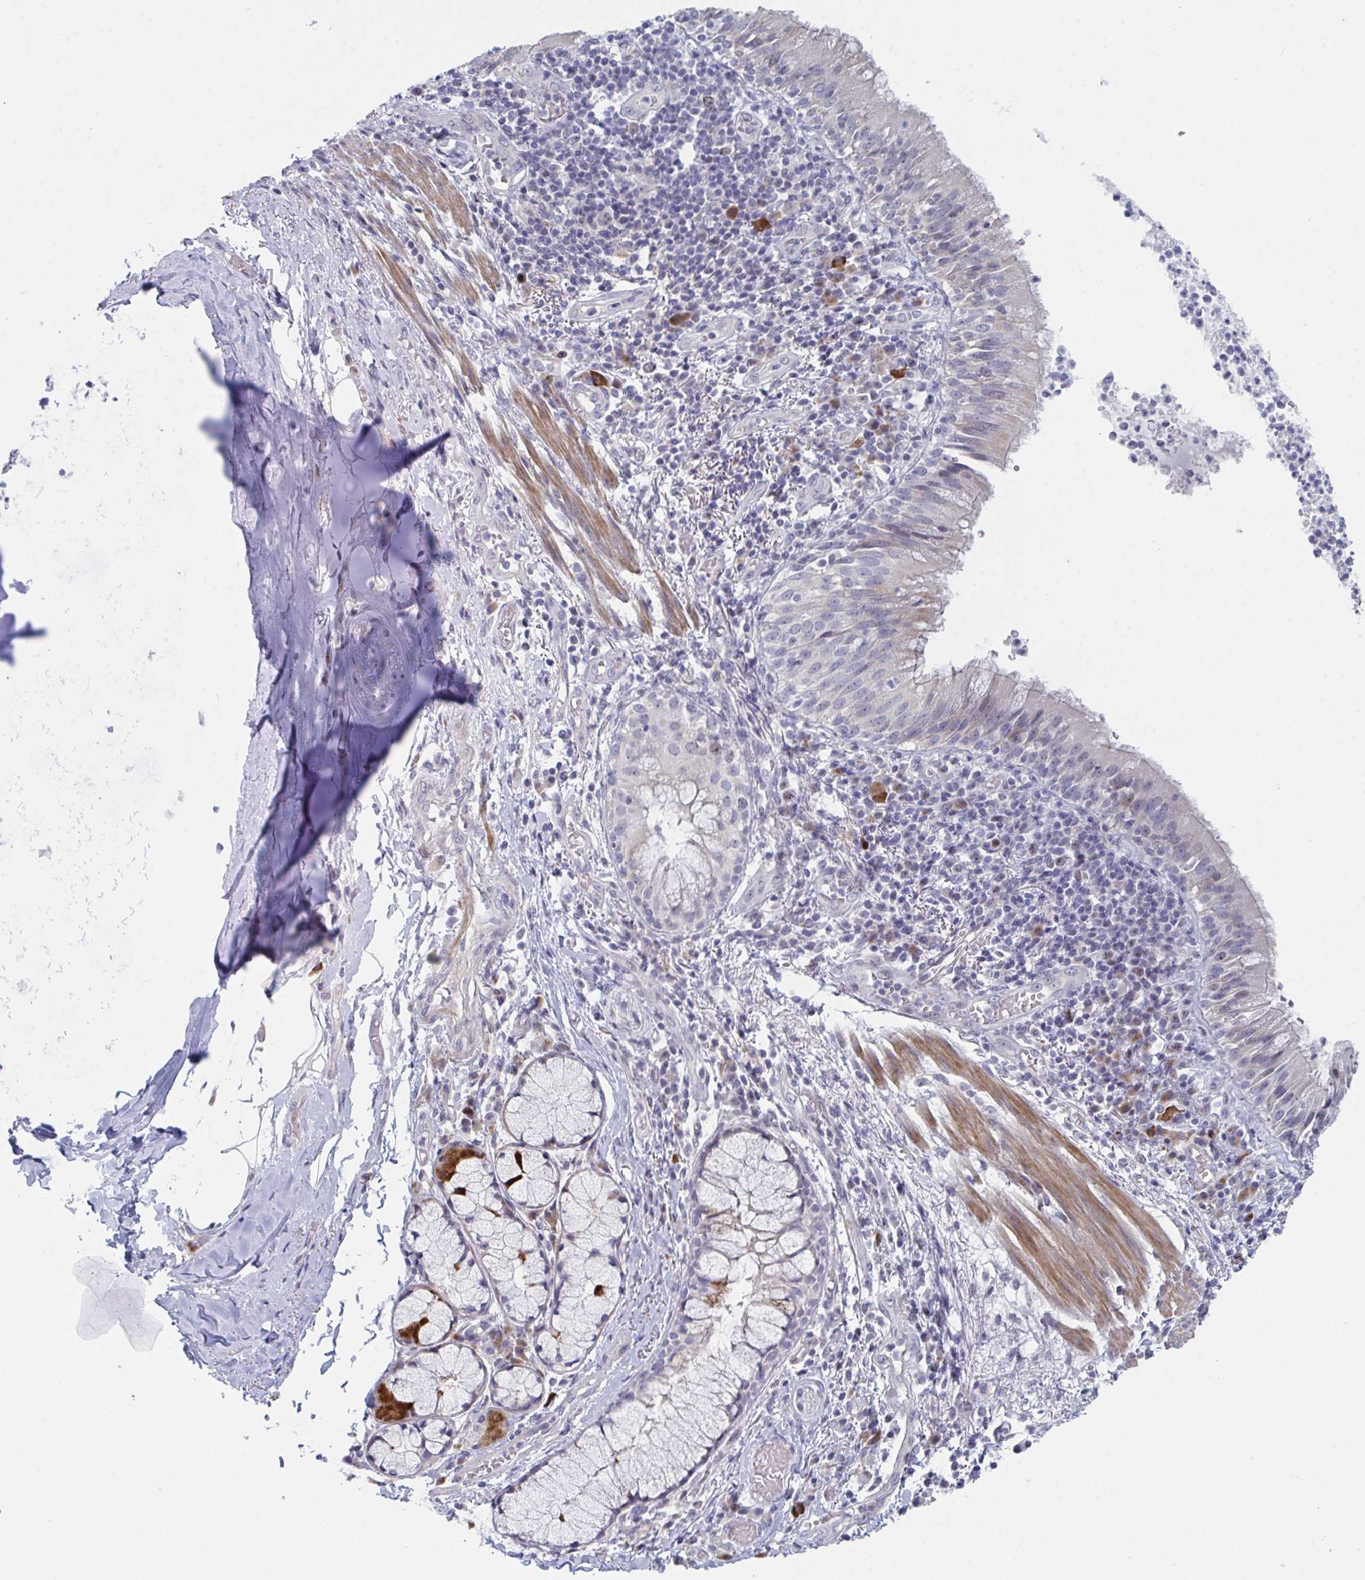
{"staining": {"intensity": "weak", "quantity": "25%-75%", "location": "nuclear"}, "tissue": "bronchus", "cell_type": "Respiratory epithelial cells", "image_type": "normal", "snomed": [{"axis": "morphology", "description": "Normal tissue, NOS"}, {"axis": "topography", "description": "Cartilage tissue"}, {"axis": "topography", "description": "Bronchus"}], "caption": "A photomicrograph of human bronchus stained for a protein reveals weak nuclear brown staining in respiratory epithelial cells.", "gene": "CENPT", "patient": {"sex": "male", "age": 56}}